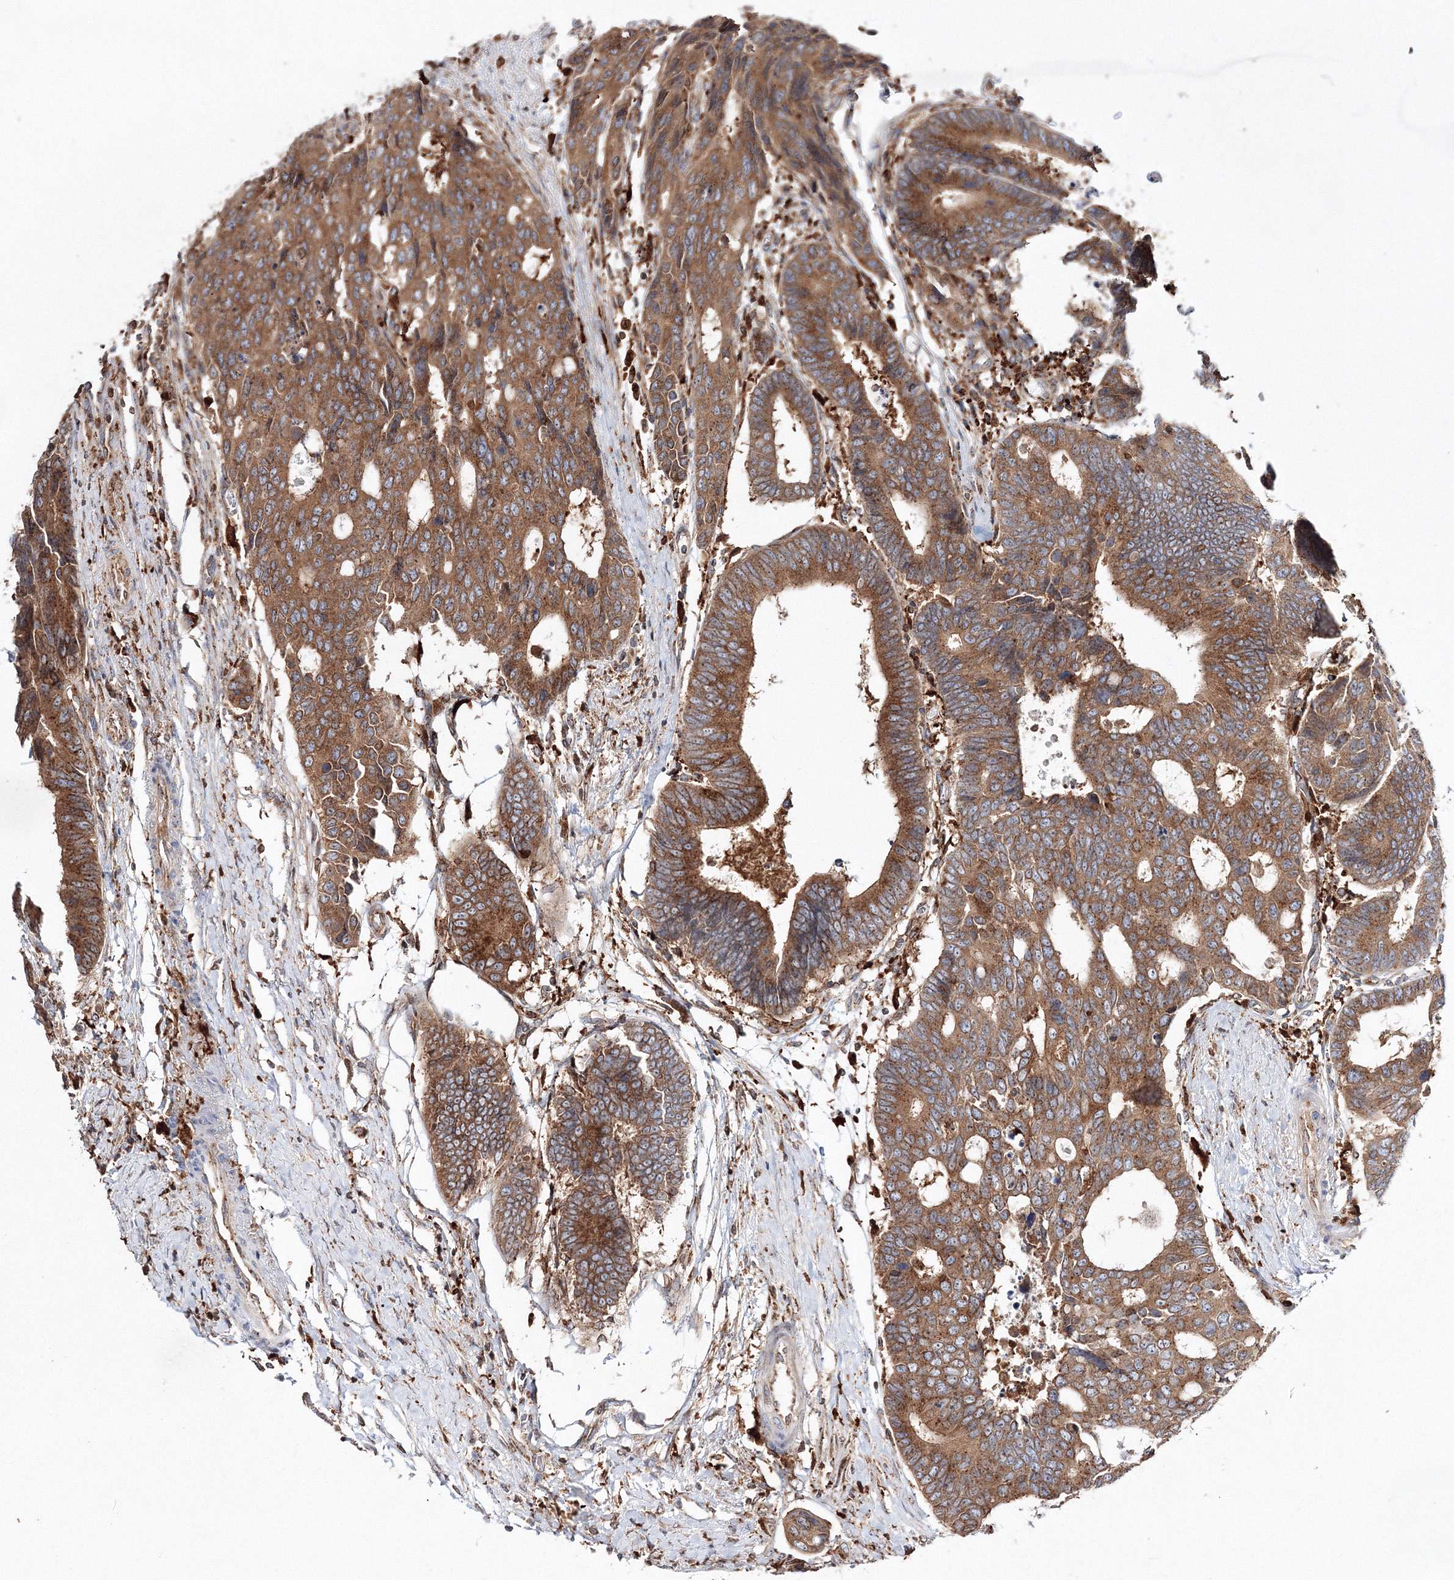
{"staining": {"intensity": "moderate", "quantity": ">75%", "location": "cytoplasmic/membranous"}, "tissue": "colorectal cancer", "cell_type": "Tumor cells", "image_type": "cancer", "snomed": [{"axis": "morphology", "description": "Adenocarcinoma, NOS"}, {"axis": "topography", "description": "Rectum"}], "caption": "IHC histopathology image of adenocarcinoma (colorectal) stained for a protein (brown), which shows medium levels of moderate cytoplasmic/membranous staining in approximately >75% of tumor cells.", "gene": "ARCN1", "patient": {"sex": "male", "age": 84}}